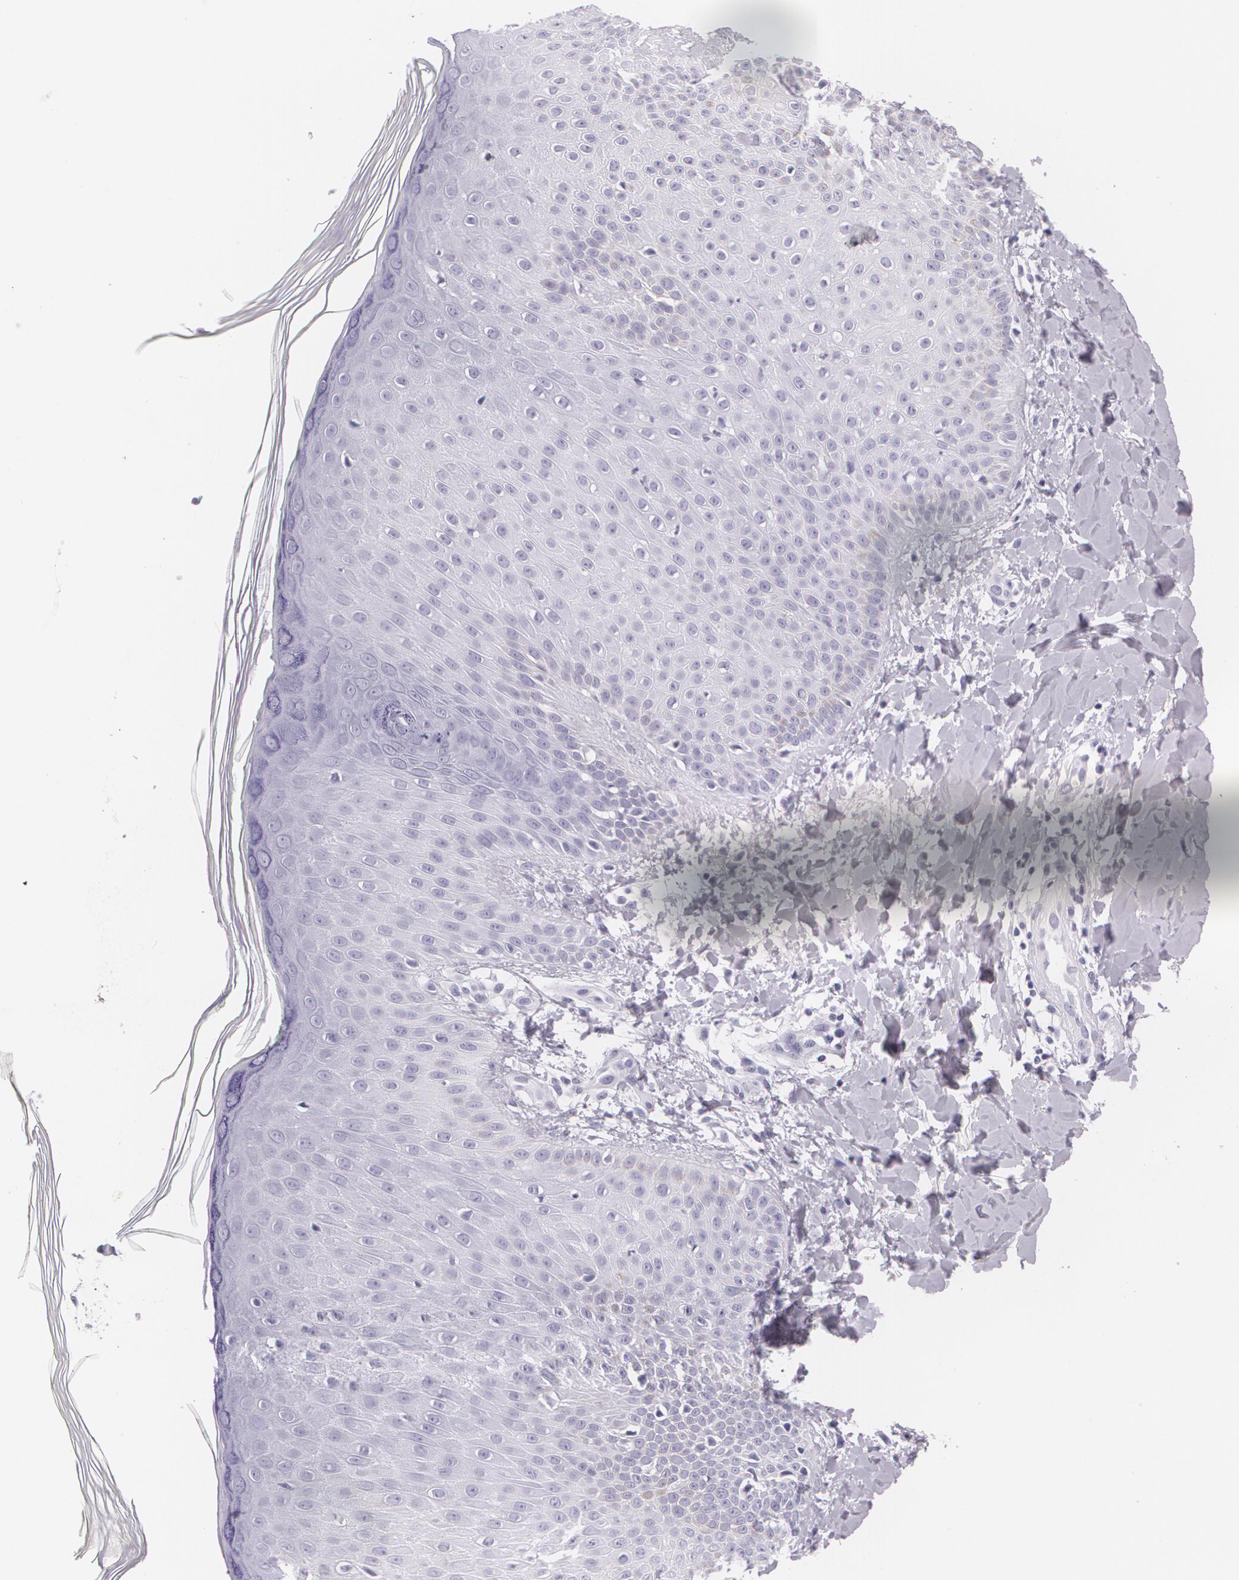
{"staining": {"intensity": "negative", "quantity": "none", "location": "none"}, "tissue": "skin", "cell_type": "Epidermal cells", "image_type": "normal", "snomed": [{"axis": "morphology", "description": "Normal tissue, NOS"}, {"axis": "morphology", "description": "Inflammation, NOS"}, {"axis": "topography", "description": "Soft tissue"}, {"axis": "topography", "description": "Anal"}], "caption": "Photomicrograph shows no protein positivity in epidermal cells of benign skin. (DAB (3,3'-diaminobenzidine) immunohistochemistry, high magnification).", "gene": "DLG4", "patient": {"sex": "female", "age": 15}}